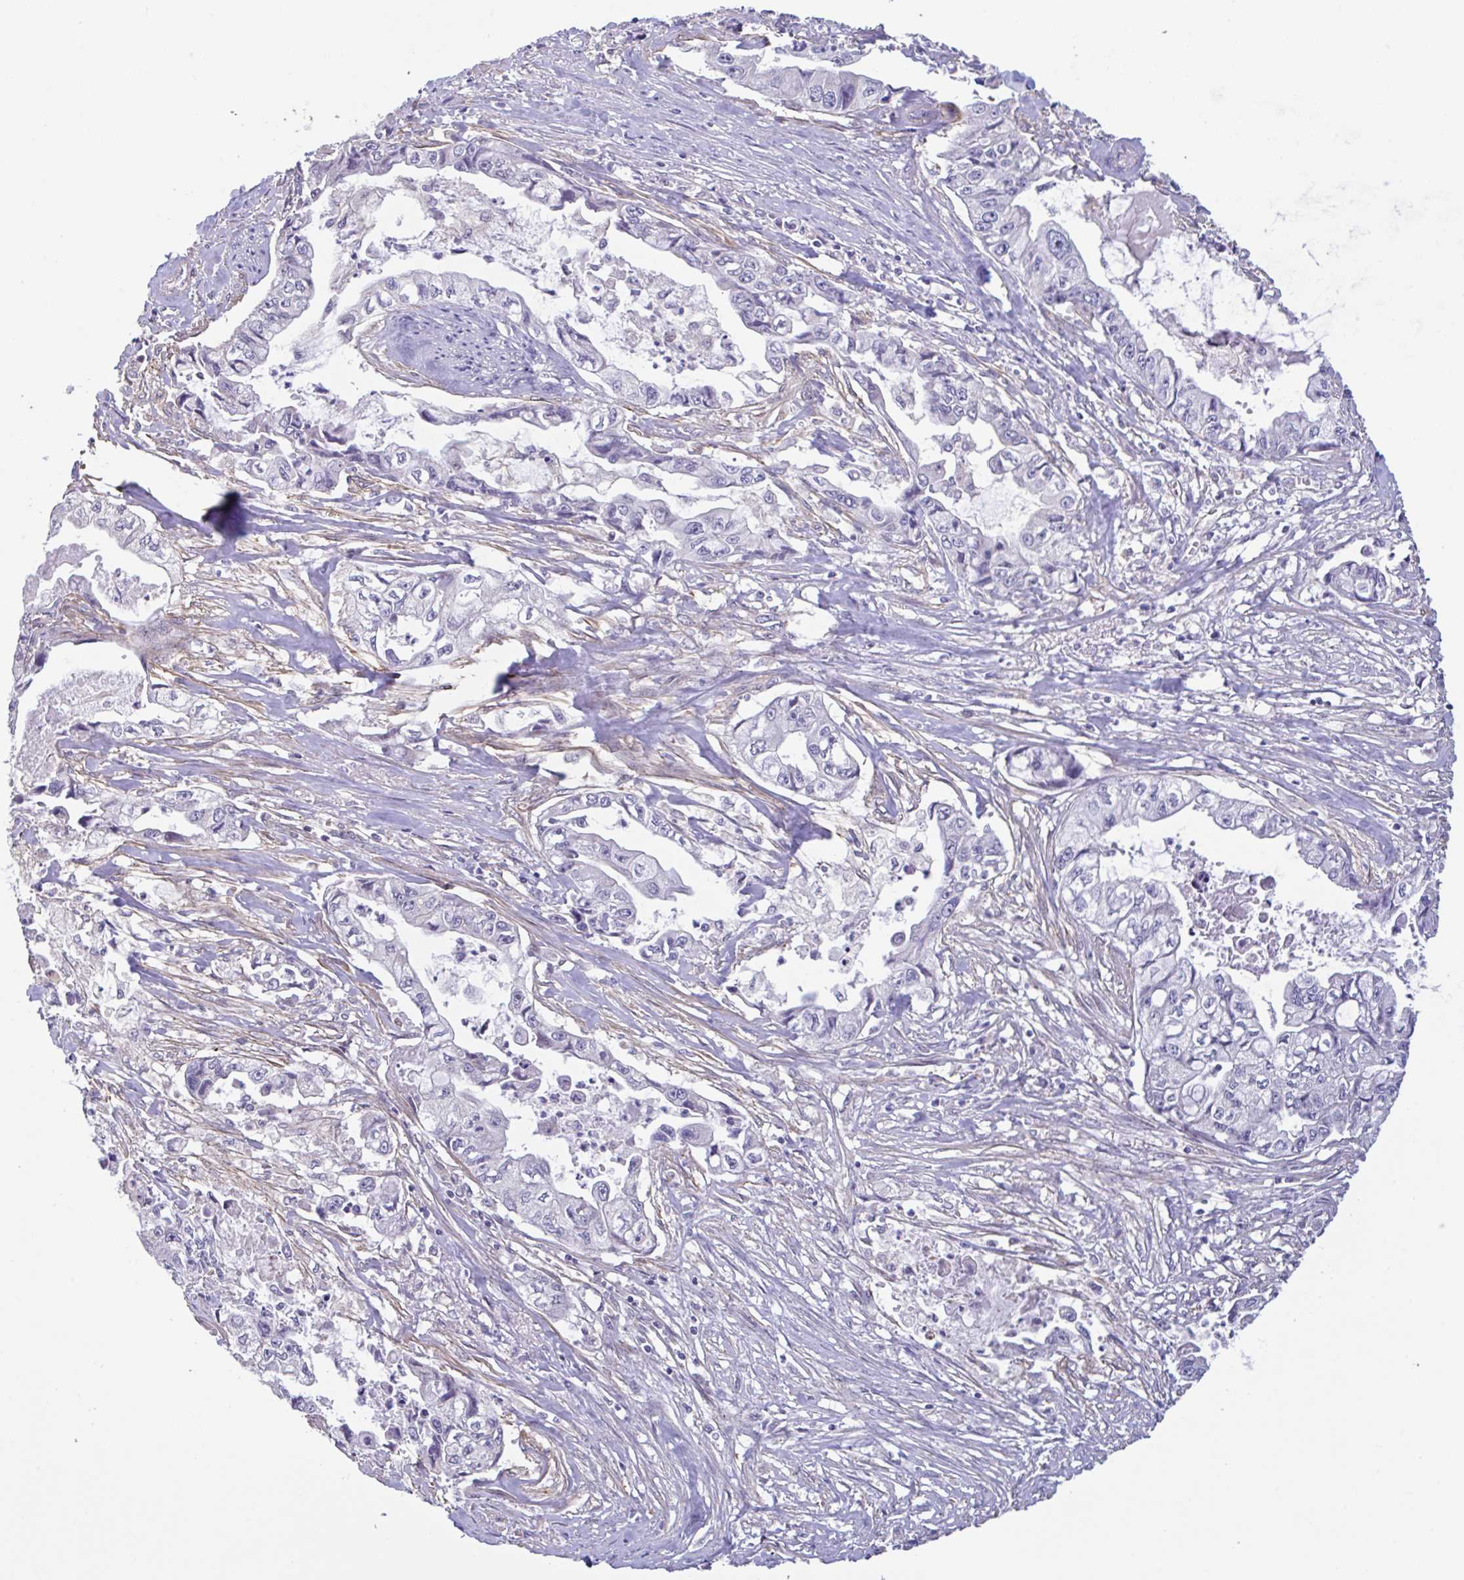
{"staining": {"intensity": "negative", "quantity": "none", "location": "none"}, "tissue": "pancreatic cancer", "cell_type": "Tumor cells", "image_type": "cancer", "snomed": [{"axis": "morphology", "description": "Adenocarcinoma, NOS"}, {"axis": "topography", "description": "Pancreas"}], "caption": "The photomicrograph reveals no staining of tumor cells in adenocarcinoma (pancreatic).", "gene": "PLCD4", "patient": {"sex": "male", "age": 66}}